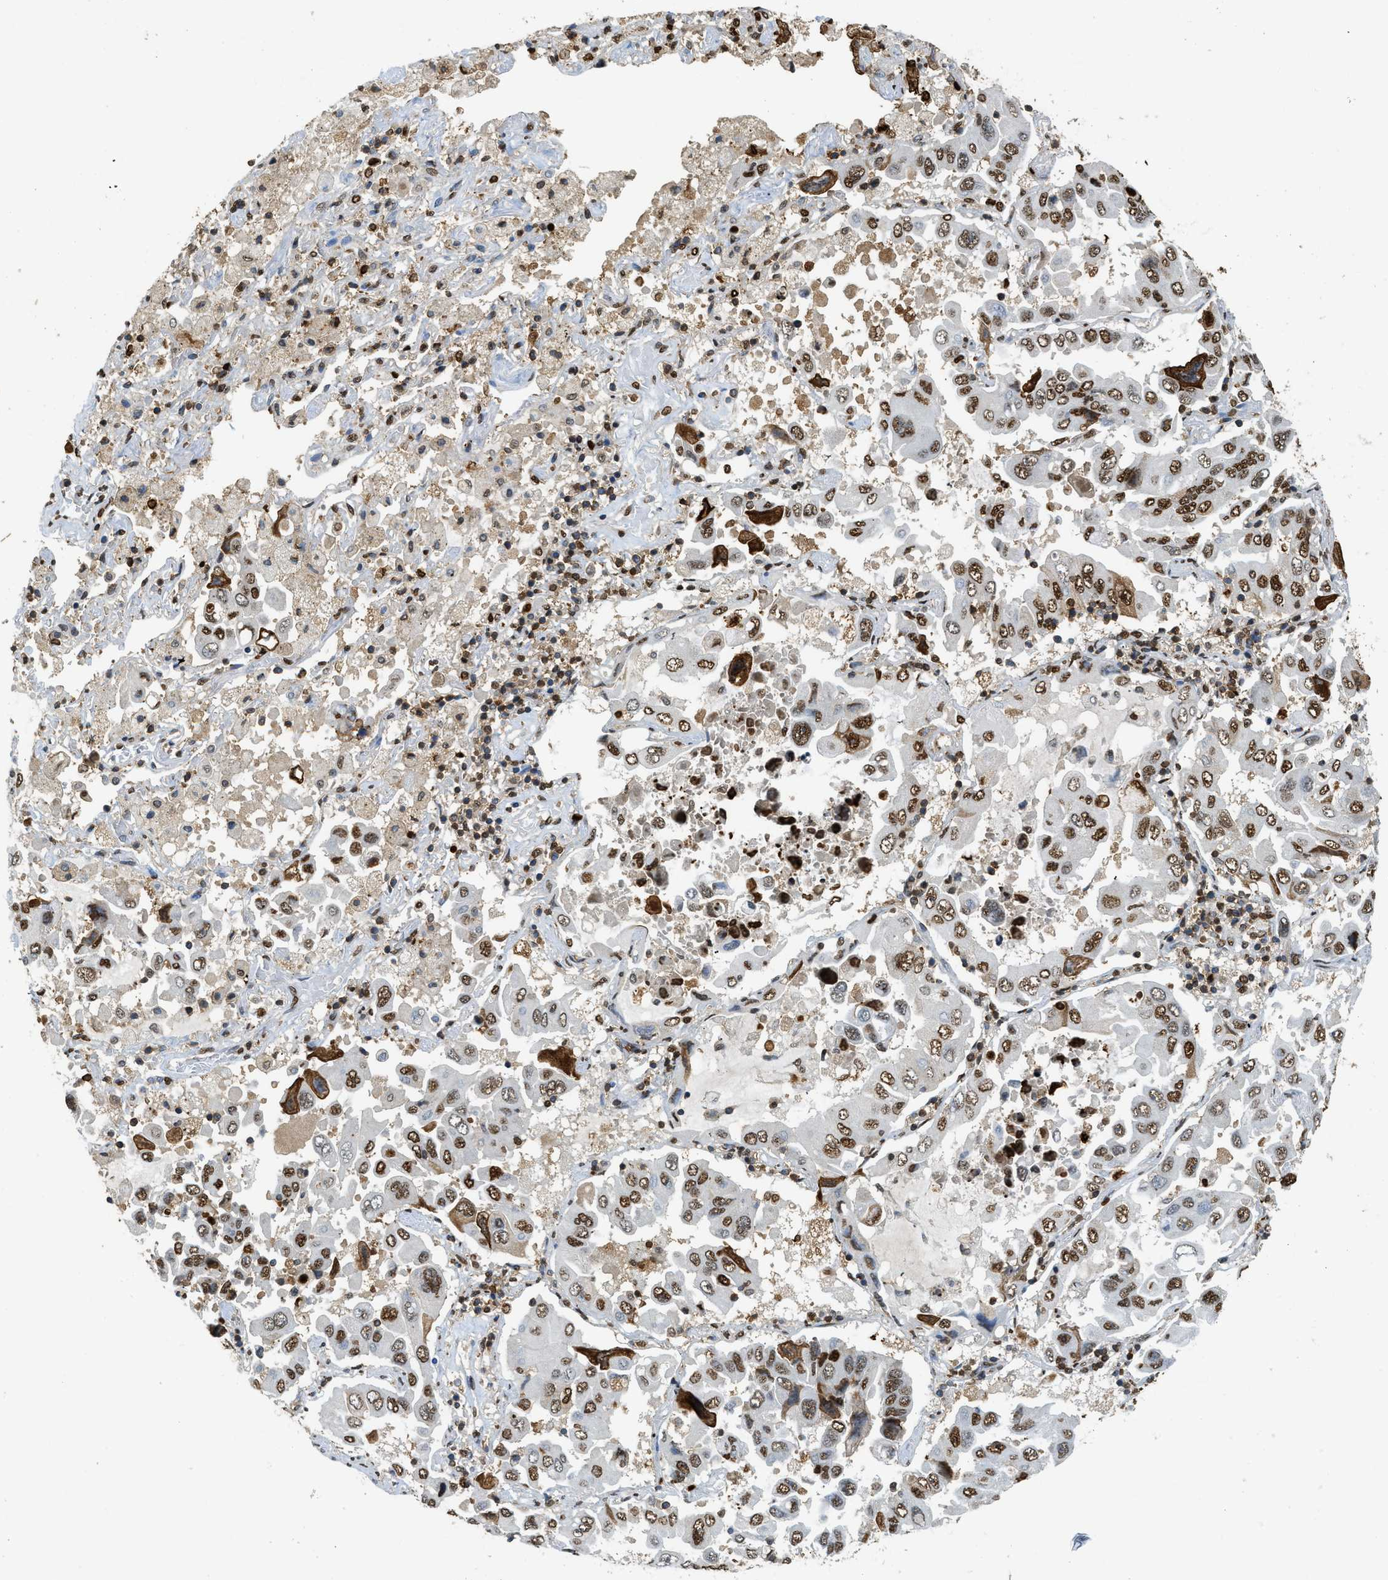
{"staining": {"intensity": "strong", "quantity": ">75%", "location": "nuclear"}, "tissue": "lung cancer", "cell_type": "Tumor cells", "image_type": "cancer", "snomed": [{"axis": "morphology", "description": "Adenocarcinoma, NOS"}, {"axis": "topography", "description": "Lung"}], "caption": "Adenocarcinoma (lung) was stained to show a protein in brown. There is high levels of strong nuclear positivity in approximately >75% of tumor cells.", "gene": "NR5A2", "patient": {"sex": "male", "age": 64}}